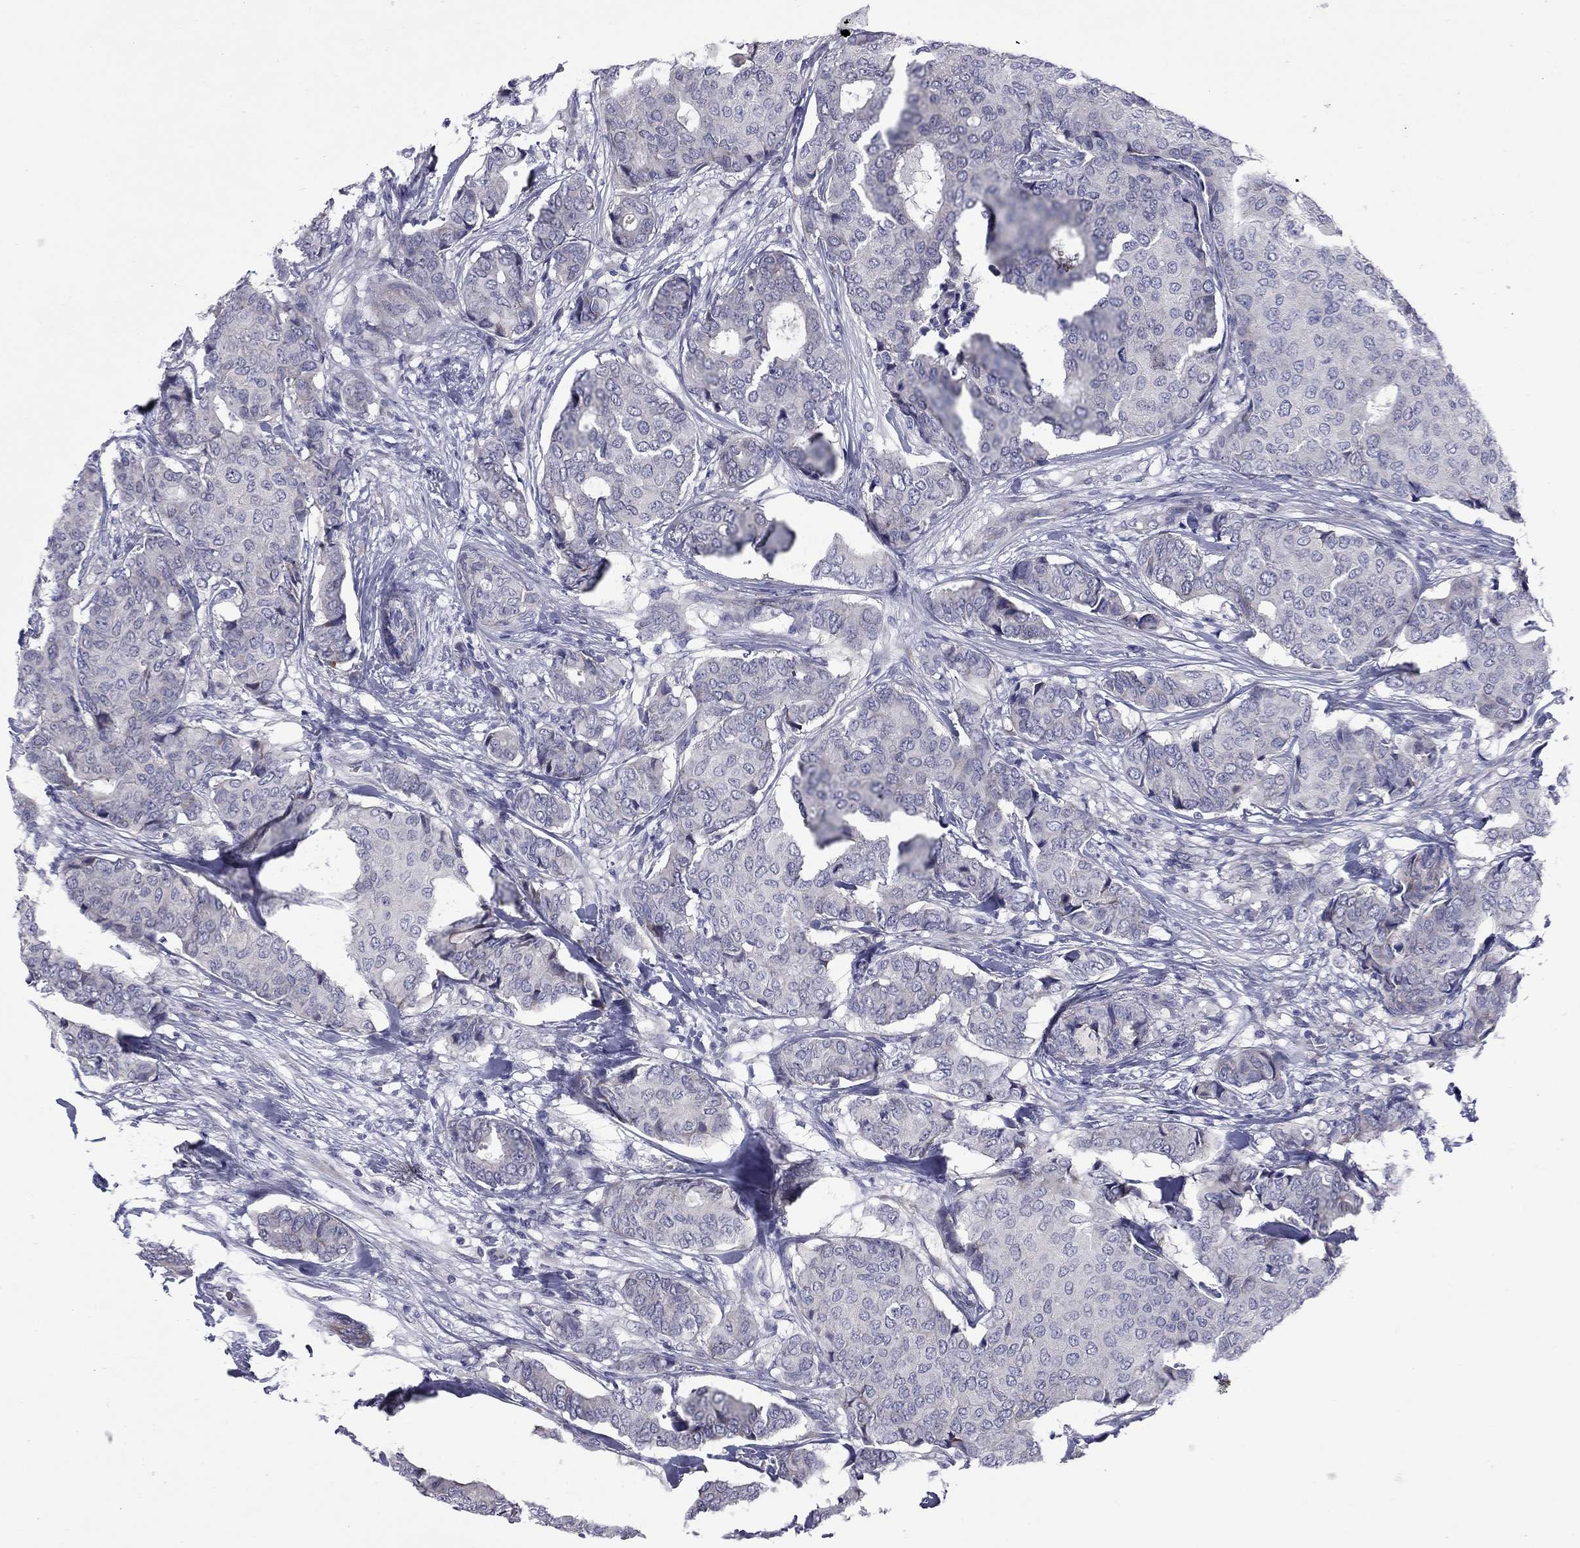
{"staining": {"intensity": "negative", "quantity": "none", "location": "none"}, "tissue": "breast cancer", "cell_type": "Tumor cells", "image_type": "cancer", "snomed": [{"axis": "morphology", "description": "Duct carcinoma"}, {"axis": "topography", "description": "Breast"}], "caption": "Breast cancer was stained to show a protein in brown. There is no significant positivity in tumor cells.", "gene": "UNC119B", "patient": {"sex": "female", "age": 75}}